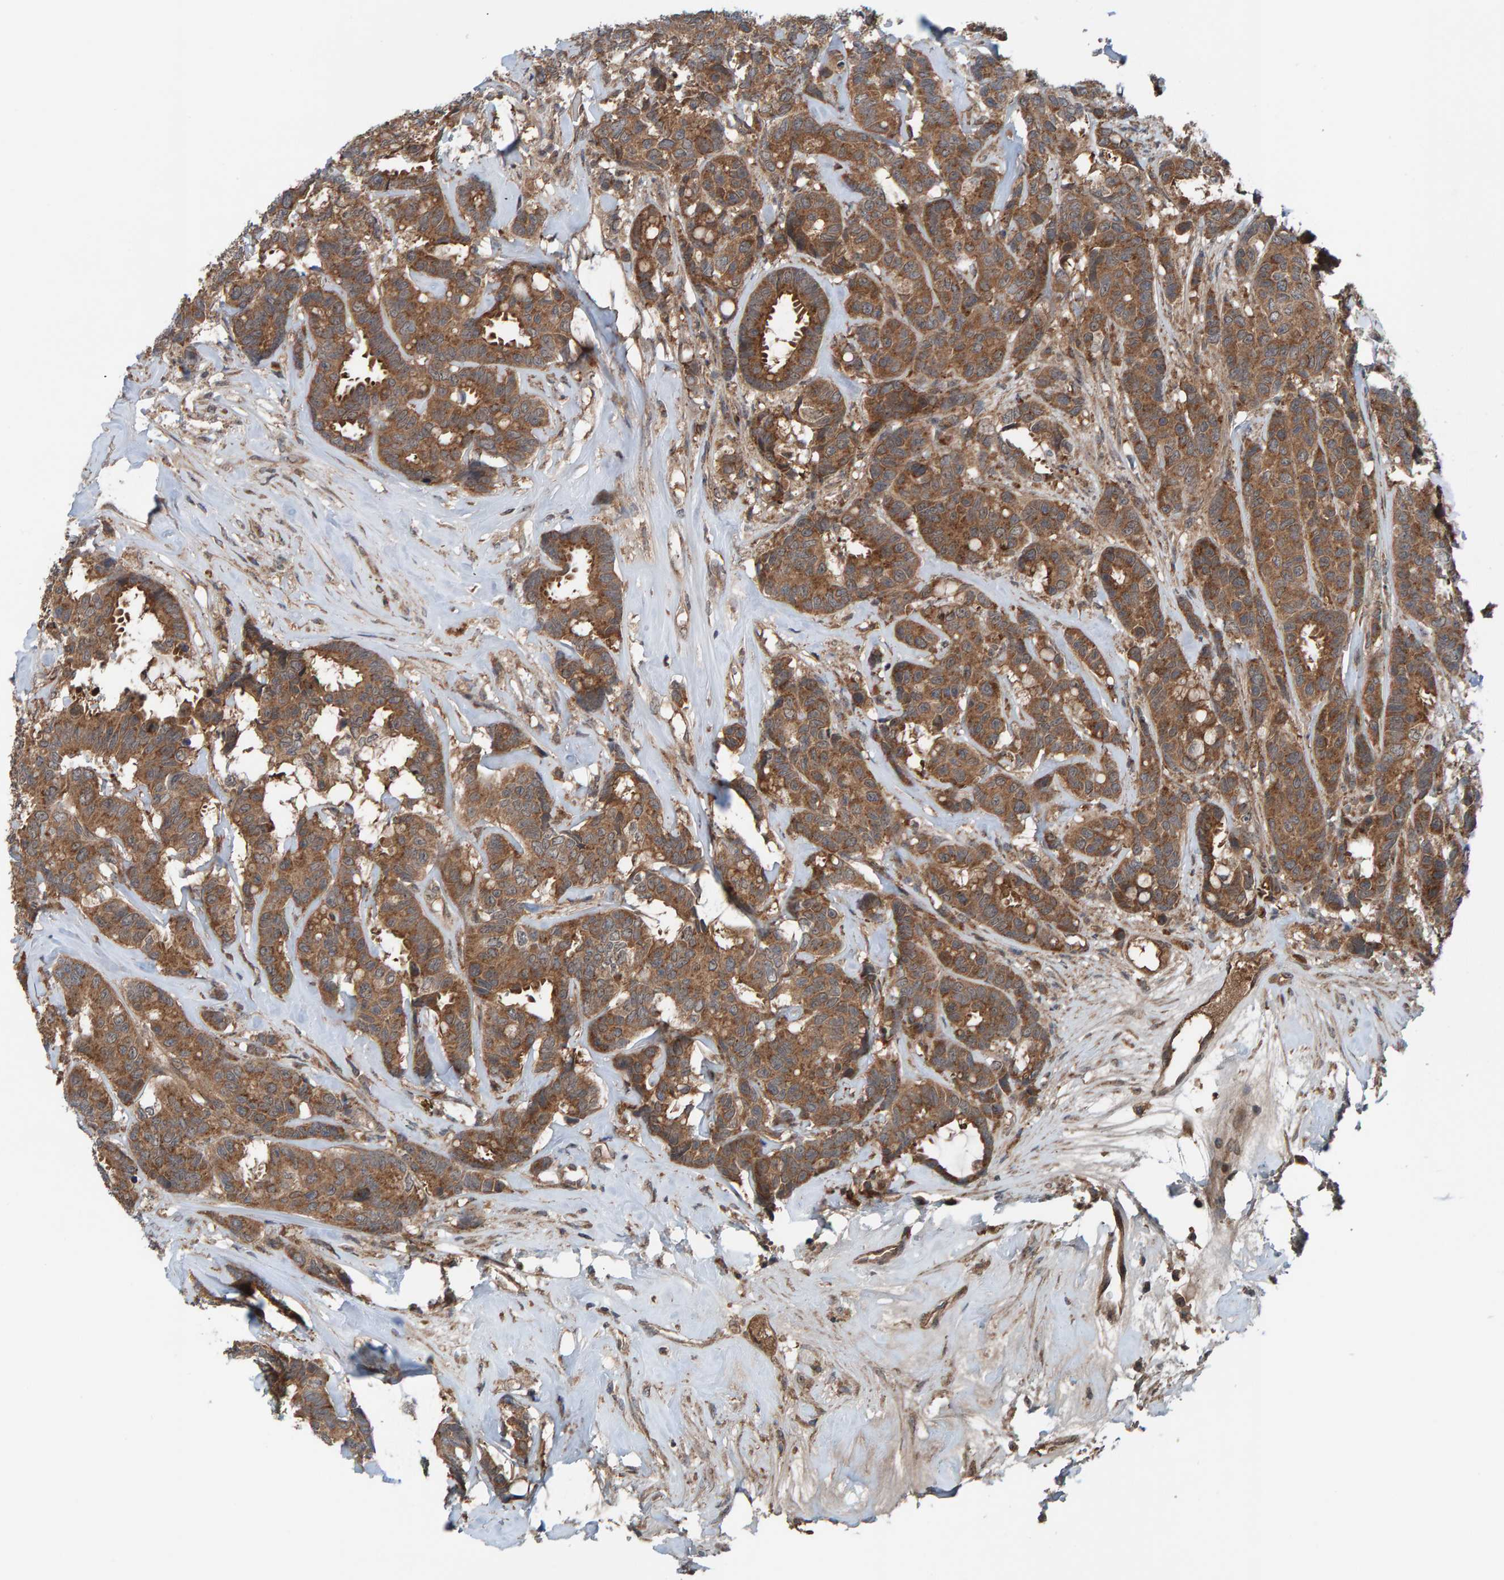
{"staining": {"intensity": "moderate", "quantity": ">75%", "location": "cytoplasmic/membranous"}, "tissue": "breast cancer", "cell_type": "Tumor cells", "image_type": "cancer", "snomed": [{"axis": "morphology", "description": "Duct carcinoma"}, {"axis": "topography", "description": "Breast"}], "caption": "Moderate cytoplasmic/membranous expression for a protein is appreciated in about >75% of tumor cells of breast invasive ductal carcinoma using IHC.", "gene": "CUEDC1", "patient": {"sex": "female", "age": 87}}